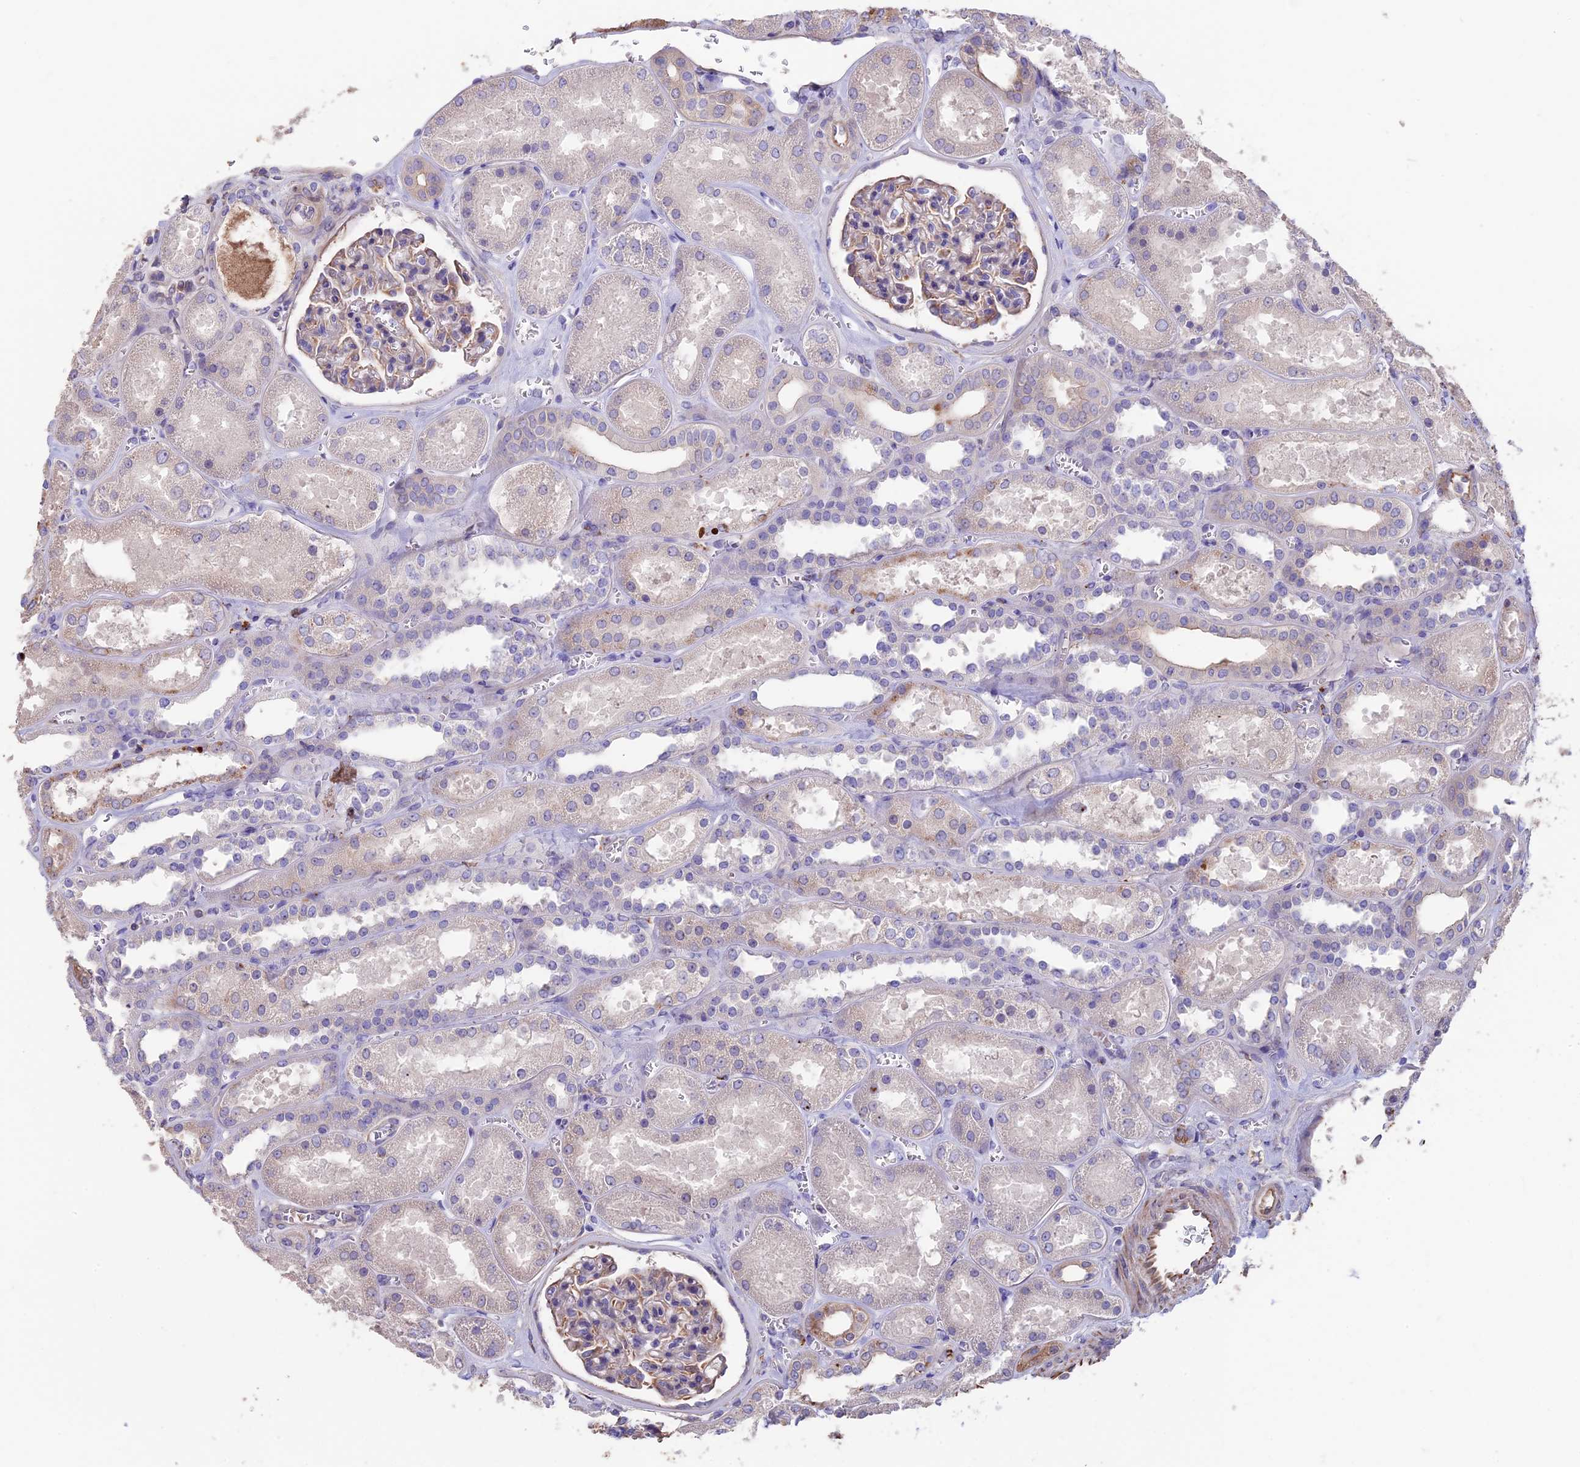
{"staining": {"intensity": "weak", "quantity": "<25%", "location": "cytoplasmic/membranous"}, "tissue": "kidney", "cell_type": "Cells in glomeruli", "image_type": "normal", "snomed": [{"axis": "morphology", "description": "Normal tissue, NOS"}, {"axis": "morphology", "description": "Adenocarcinoma, NOS"}, {"axis": "topography", "description": "Kidney"}], "caption": "Benign kidney was stained to show a protein in brown. There is no significant staining in cells in glomeruli. (Stains: DAB (3,3'-diaminobenzidine) immunohistochemistry with hematoxylin counter stain, Microscopy: brightfield microscopy at high magnification).", "gene": "SEH1L", "patient": {"sex": "female", "age": 68}}